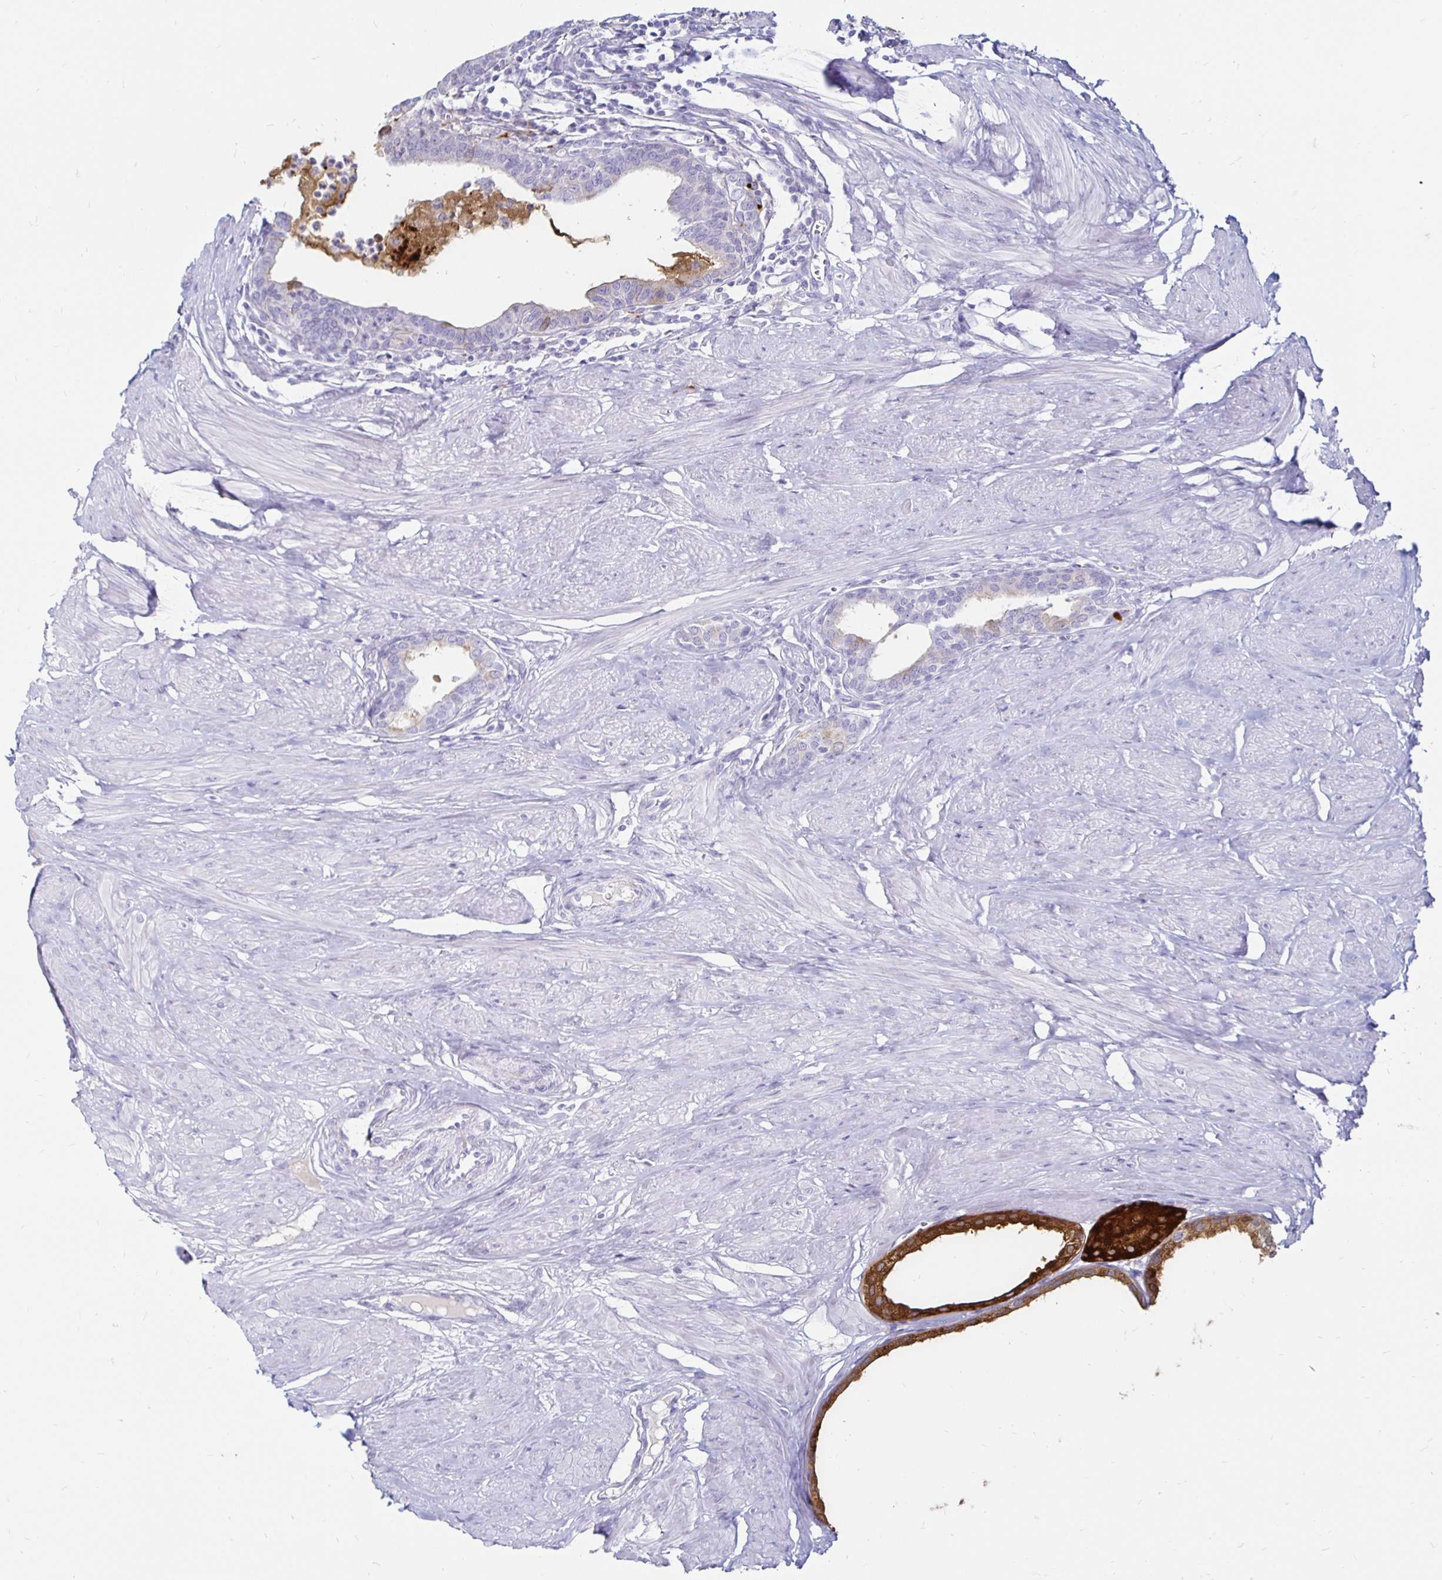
{"staining": {"intensity": "strong", "quantity": "25%-75%", "location": "cytoplasmic/membranous"}, "tissue": "prostate", "cell_type": "Glandular cells", "image_type": "normal", "snomed": [{"axis": "morphology", "description": "Normal tissue, NOS"}, {"axis": "topography", "description": "Prostate"}, {"axis": "topography", "description": "Peripheral nerve tissue"}], "caption": "The photomicrograph shows a brown stain indicating the presence of a protein in the cytoplasmic/membranous of glandular cells in prostate. The protein of interest is stained brown, and the nuclei are stained in blue (DAB (3,3'-diaminobenzidine) IHC with brightfield microscopy, high magnification).", "gene": "TIMP1", "patient": {"sex": "male", "age": 55}}